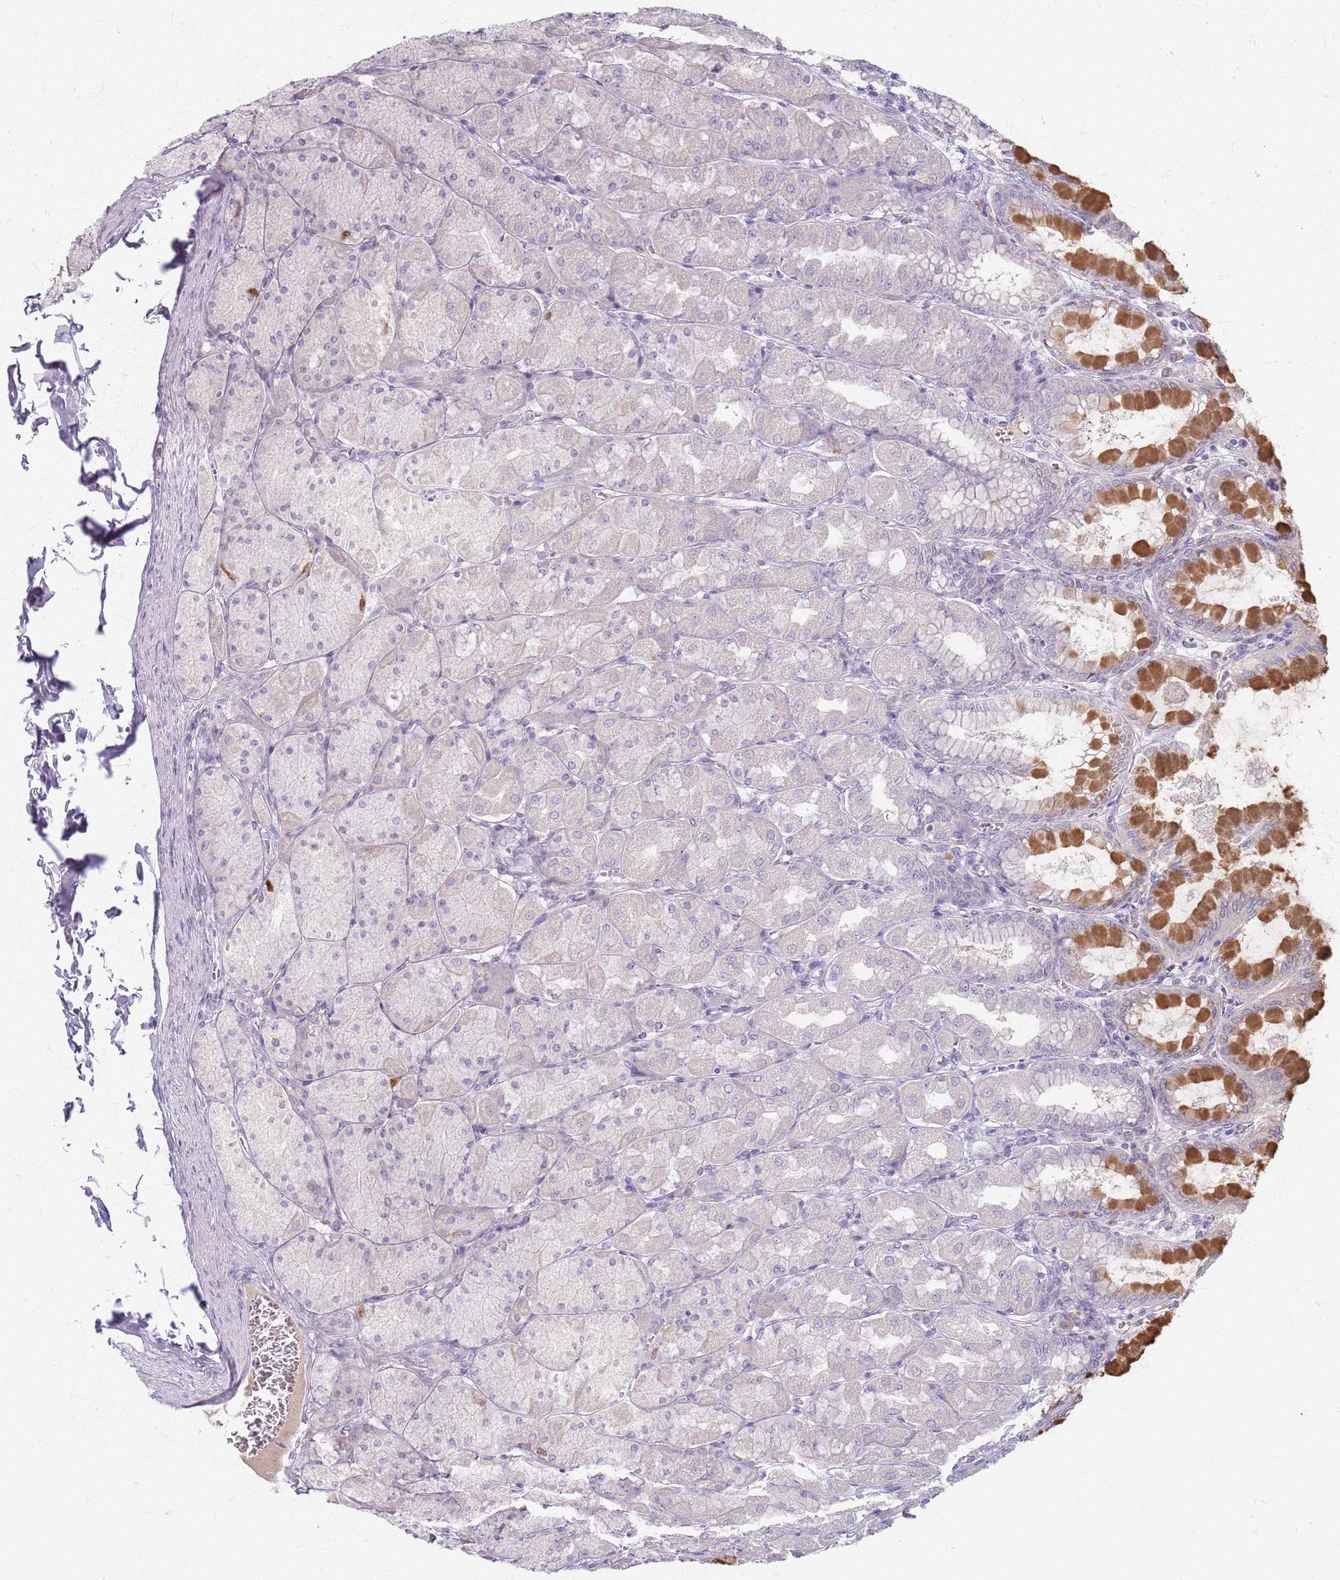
{"staining": {"intensity": "strong", "quantity": "<25%", "location": "cytoplasmic/membranous"}, "tissue": "stomach", "cell_type": "Glandular cells", "image_type": "normal", "snomed": [{"axis": "morphology", "description": "Normal tissue, NOS"}, {"axis": "topography", "description": "Stomach, upper"}], "caption": "Immunohistochemistry (IHC) image of normal stomach: human stomach stained using IHC displays medium levels of strong protein expression localized specifically in the cytoplasmic/membranous of glandular cells, appearing as a cytoplasmic/membranous brown color.", "gene": "CRIPT", "patient": {"sex": "female", "age": 56}}